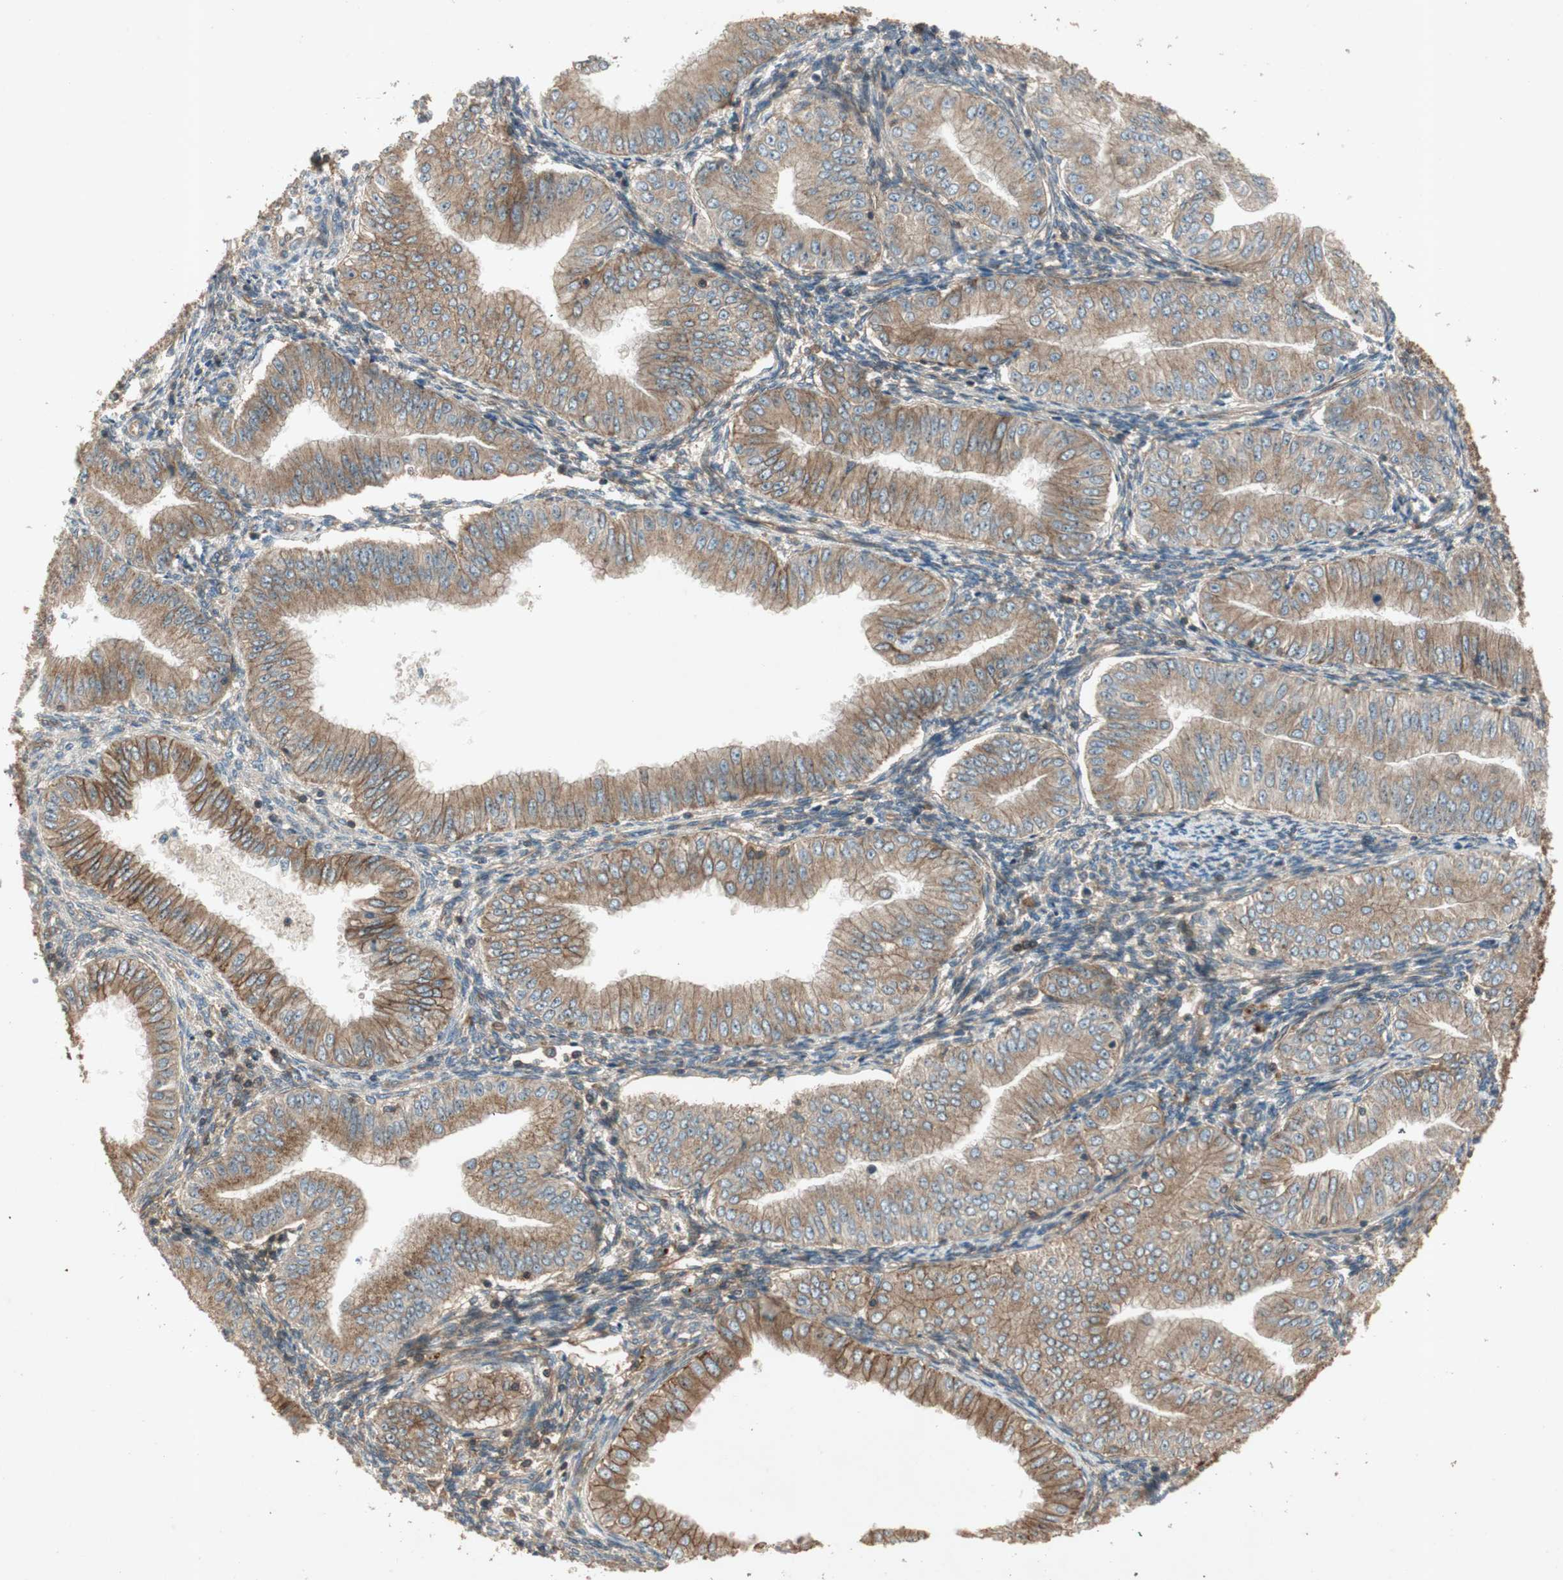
{"staining": {"intensity": "moderate", "quantity": ">75%", "location": "cytoplasmic/membranous"}, "tissue": "endometrial cancer", "cell_type": "Tumor cells", "image_type": "cancer", "snomed": [{"axis": "morphology", "description": "Normal tissue, NOS"}, {"axis": "morphology", "description": "Adenocarcinoma, NOS"}, {"axis": "topography", "description": "Endometrium"}], "caption": "Endometrial cancer (adenocarcinoma) was stained to show a protein in brown. There is medium levels of moderate cytoplasmic/membranous staining in about >75% of tumor cells.", "gene": "BTN3A3", "patient": {"sex": "female", "age": 53}}